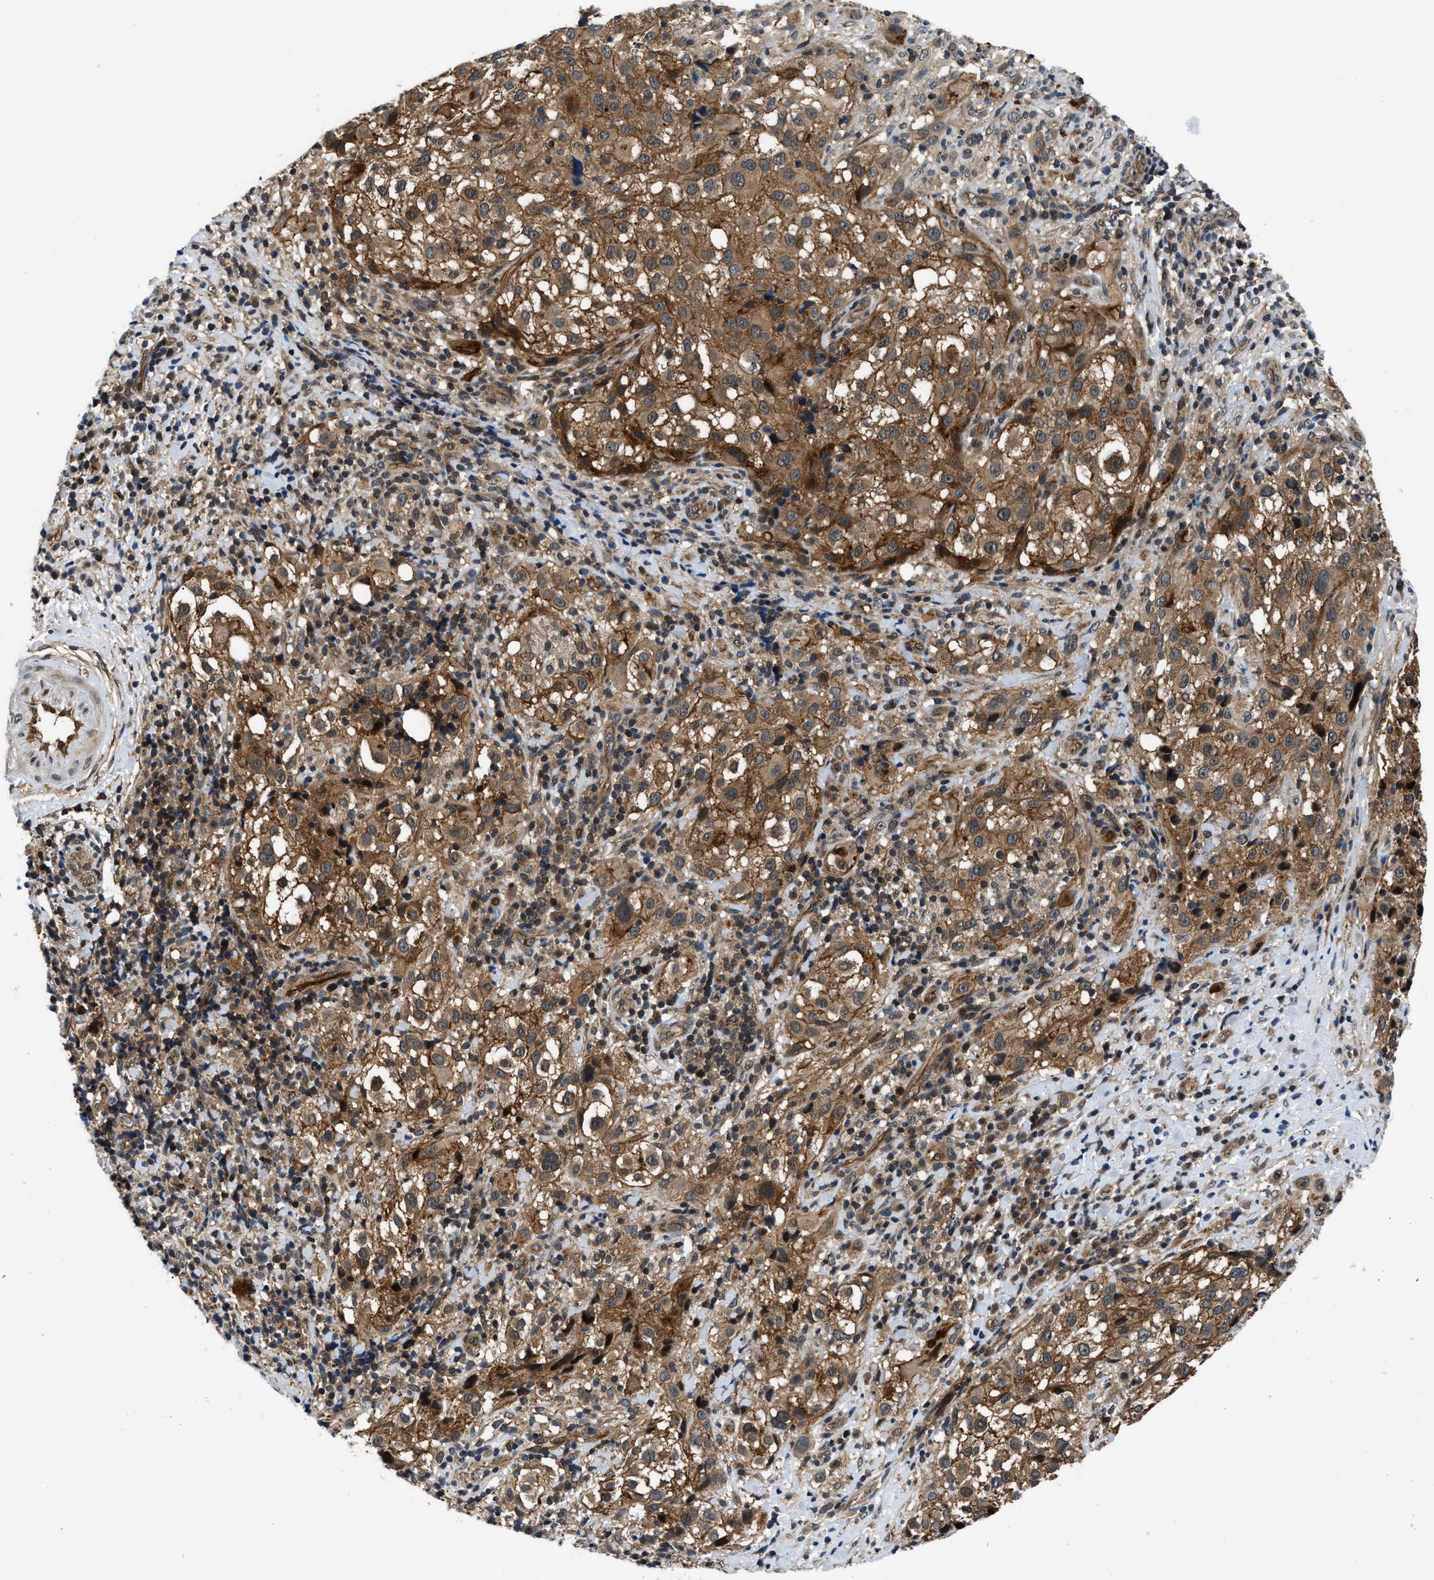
{"staining": {"intensity": "moderate", "quantity": ">75%", "location": "cytoplasmic/membranous"}, "tissue": "melanoma", "cell_type": "Tumor cells", "image_type": "cancer", "snomed": [{"axis": "morphology", "description": "Necrosis, NOS"}, {"axis": "morphology", "description": "Malignant melanoma, NOS"}, {"axis": "topography", "description": "Skin"}], "caption": "A high-resolution photomicrograph shows immunohistochemistry staining of melanoma, which shows moderate cytoplasmic/membranous staining in about >75% of tumor cells. The protein of interest is shown in brown color, while the nuclei are stained blue.", "gene": "COPS2", "patient": {"sex": "female", "age": 87}}